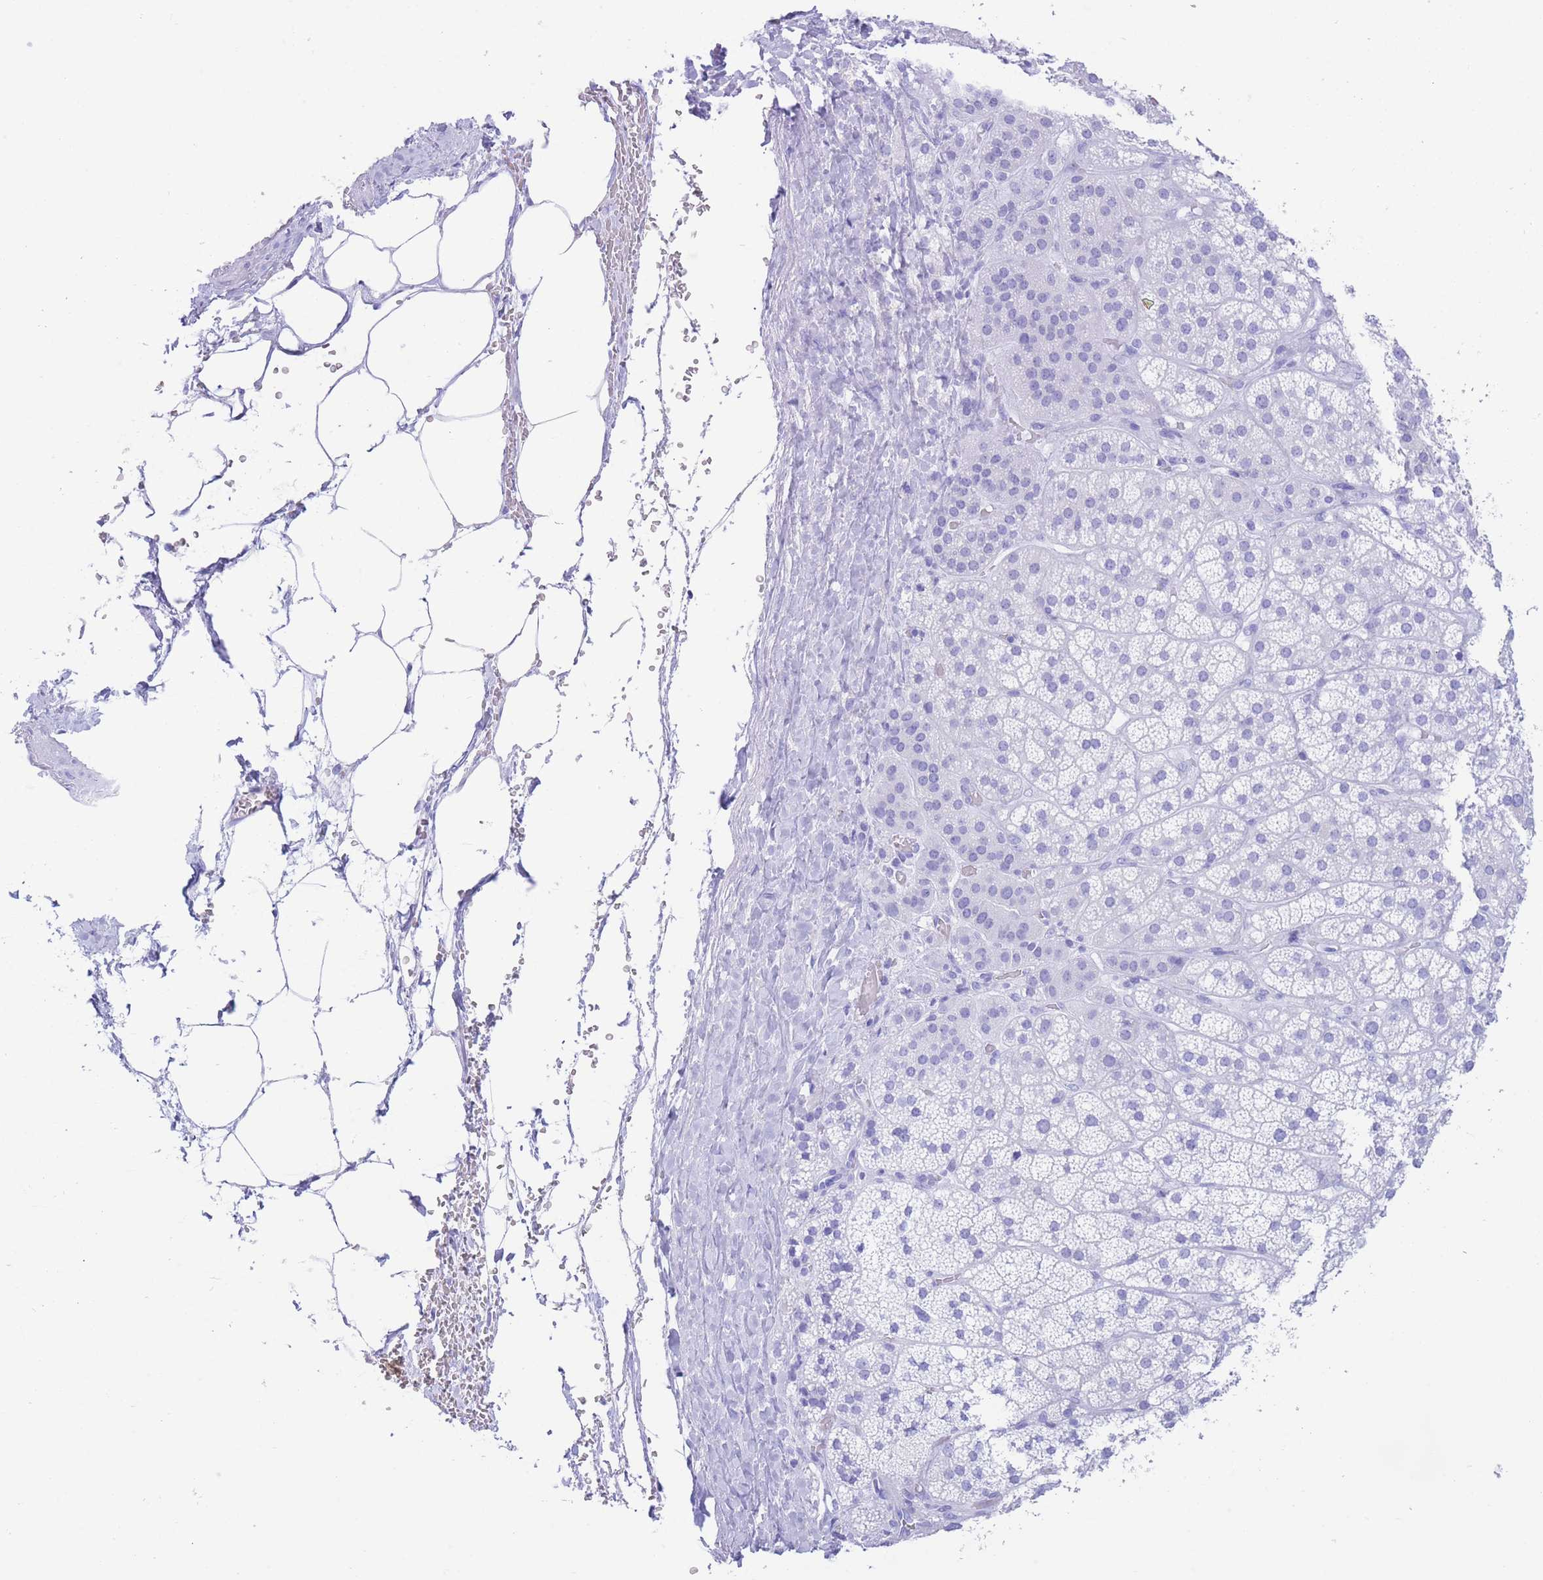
{"staining": {"intensity": "negative", "quantity": "none", "location": "none"}, "tissue": "adrenal gland", "cell_type": "Glandular cells", "image_type": "normal", "snomed": [{"axis": "morphology", "description": "Normal tissue, NOS"}, {"axis": "topography", "description": "Adrenal gland"}], "caption": "Immunohistochemistry (IHC) histopathology image of normal adrenal gland: human adrenal gland stained with DAB (3,3'-diaminobenzidine) exhibits no significant protein positivity in glandular cells. Nuclei are stained in blue.", "gene": "SLCO1B1", "patient": {"sex": "female", "age": 70}}